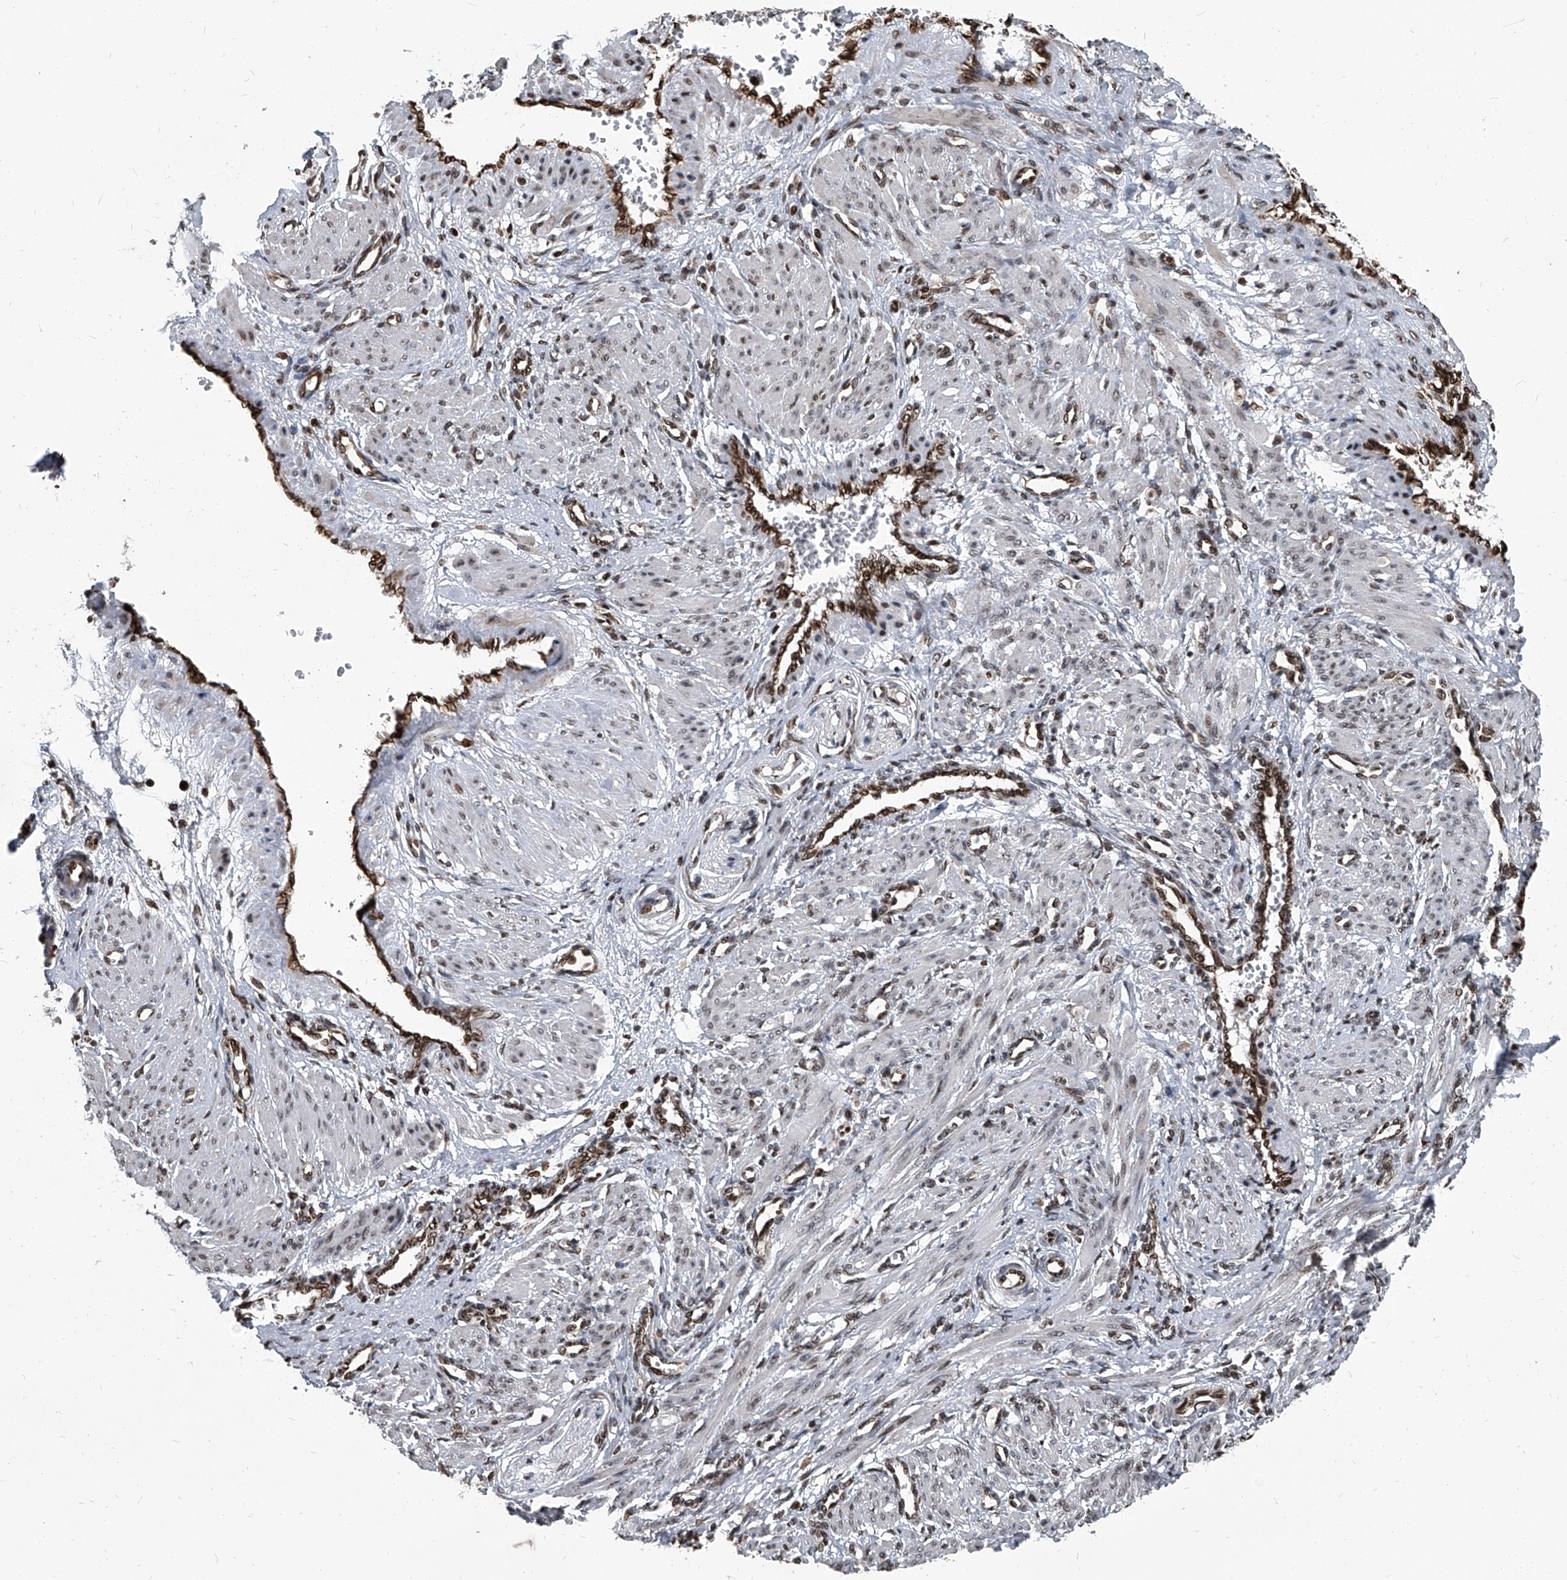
{"staining": {"intensity": "weak", "quantity": "25%-75%", "location": "cytoplasmic/membranous,nuclear"}, "tissue": "smooth muscle", "cell_type": "Smooth muscle cells", "image_type": "normal", "snomed": [{"axis": "morphology", "description": "Normal tissue, NOS"}, {"axis": "topography", "description": "Endometrium"}], "caption": "Immunohistochemistry (IHC) of benign smooth muscle shows low levels of weak cytoplasmic/membranous,nuclear staining in approximately 25%-75% of smooth muscle cells. (DAB (3,3'-diaminobenzidine) = brown stain, brightfield microscopy at high magnification).", "gene": "PHF20", "patient": {"sex": "female", "age": 33}}